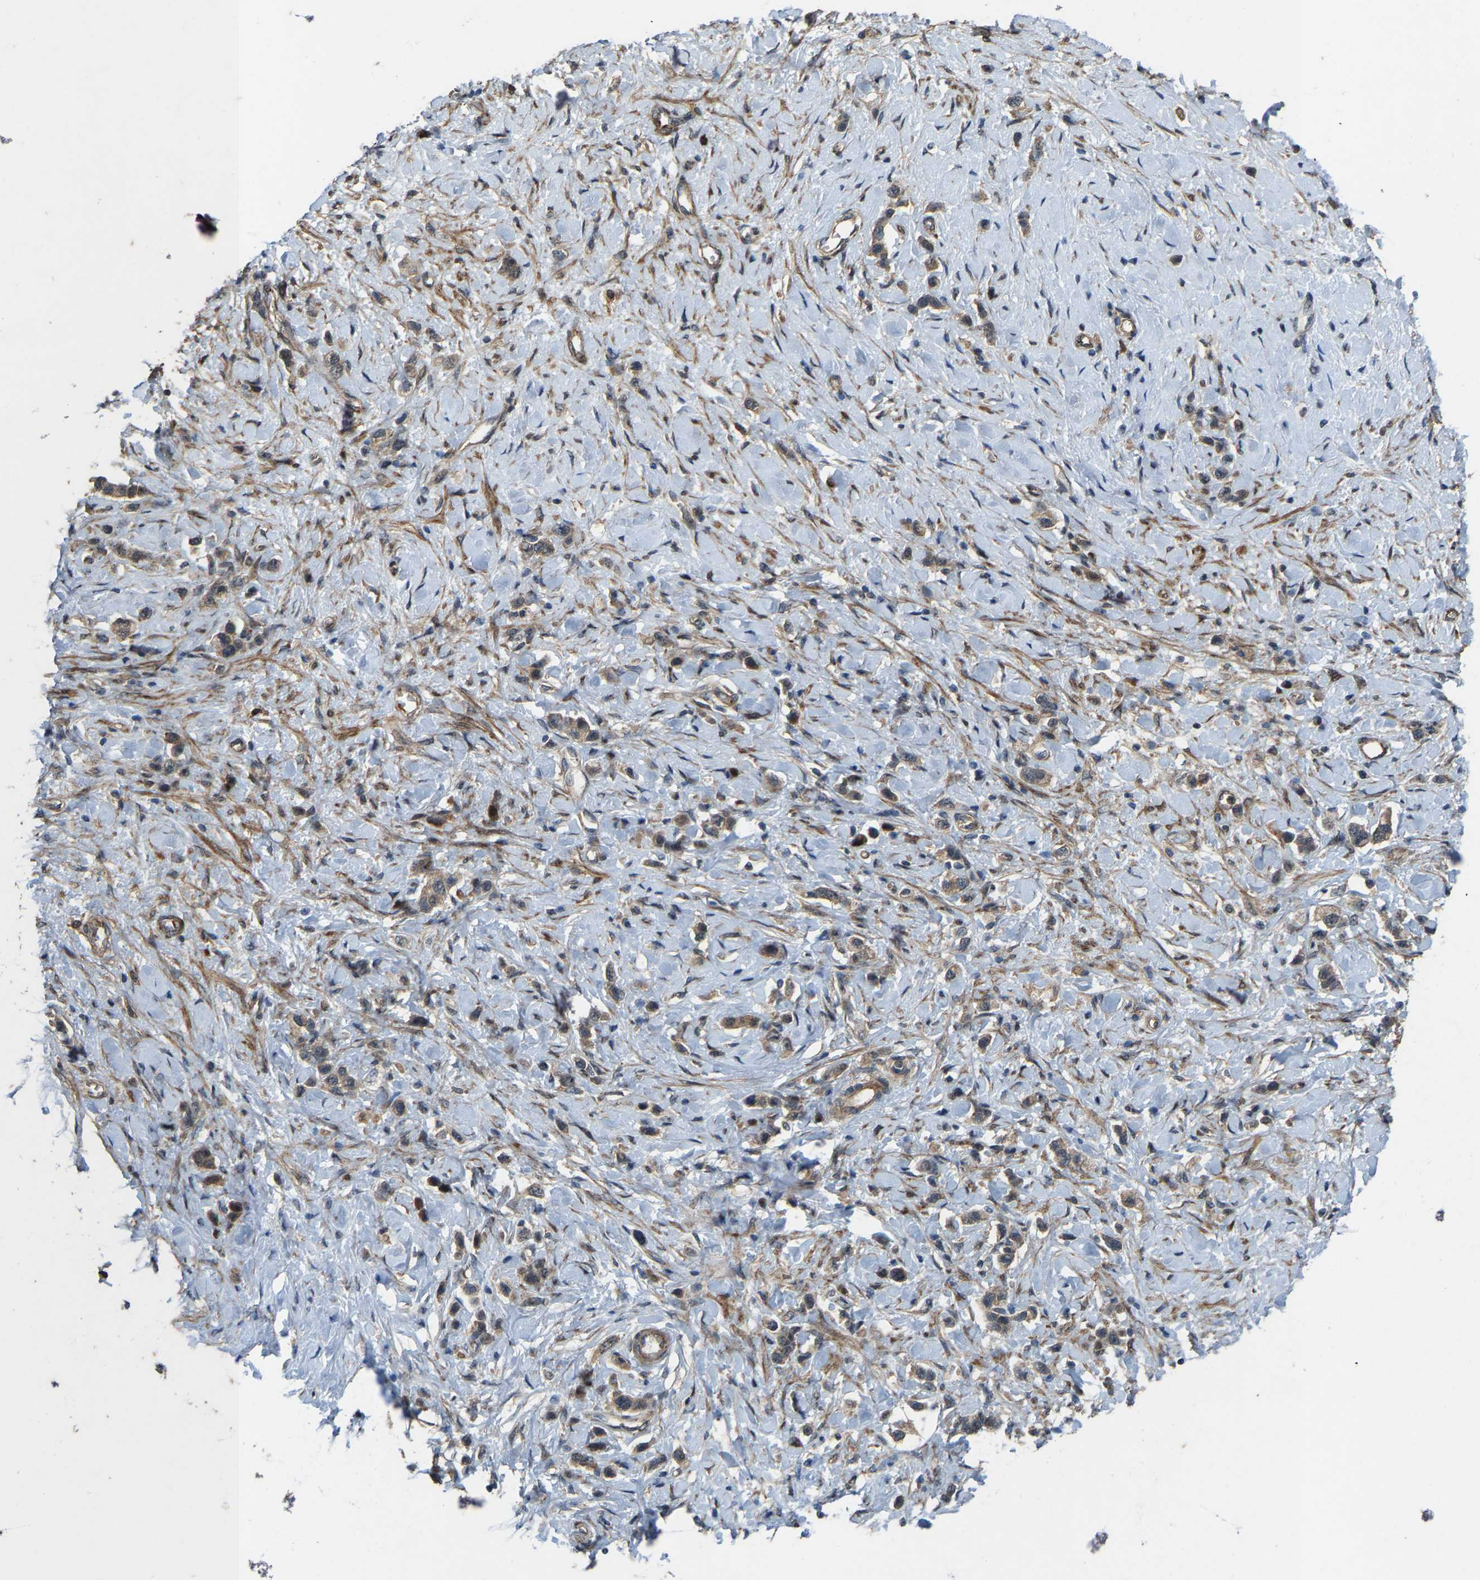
{"staining": {"intensity": "weak", "quantity": ">75%", "location": "cytoplasmic/membranous"}, "tissue": "stomach cancer", "cell_type": "Tumor cells", "image_type": "cancer", "snomed": [{"axis": "morphology", "description": "Adenocarcinoma, NOS"}, {"axis": "topography", "description": "Stomach"}], "caption": "Weak cytoplasmic/membranous positivity for a protein is appreciated in about >75% of tumor cells of stomach cancer (adenocarcinoma) using immunohistochemistry (IHC).", "gene": "LRRC72", "patient": {"sex": "female", "age": 65}}